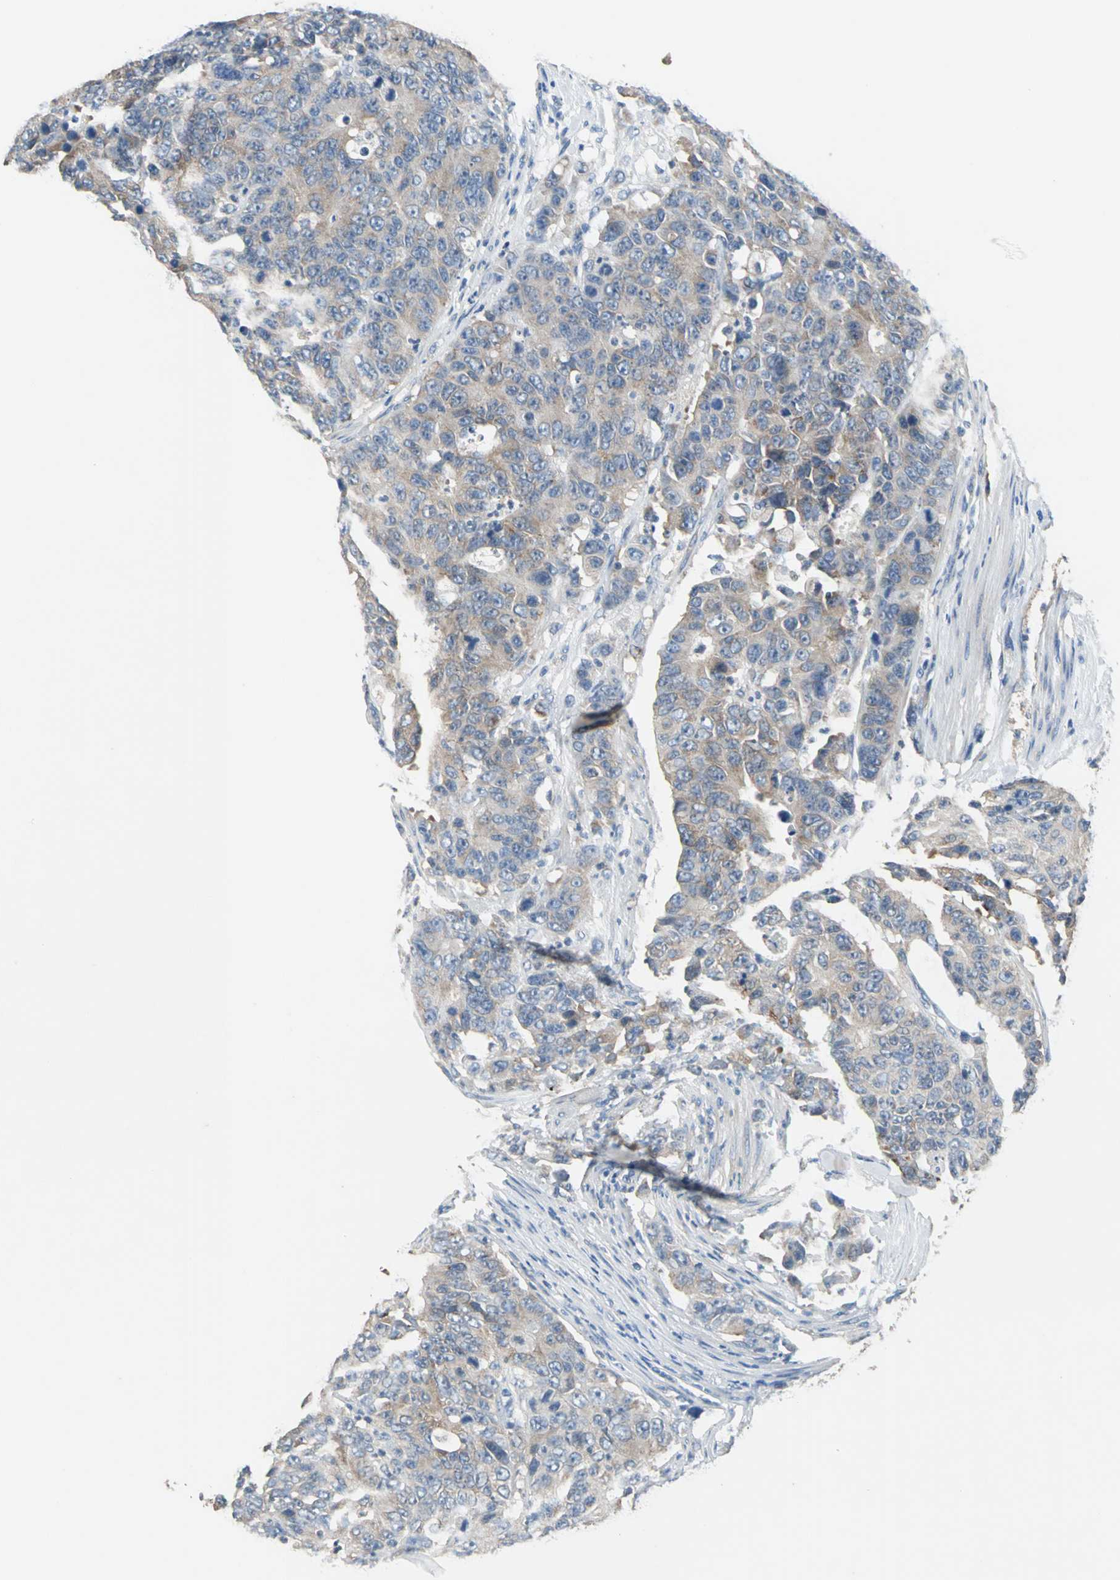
{"staining": {"intensity": "weak", "quantity": "25%-75%", "location": "cytoplasmic/membranous"}, "tissue": "colorectal cancer", "cell_type": "Tumor cells", "image_type": "cancer", "snomed": [{"axis": "morphology", "description": "Adenocarcinoma, NOS"}, {"axis": "topography", "description": "Colon"}], "caption": "Approximately 25%-75% of tumor cells in human adenocarcinoma (colorectal) exhibit weak cytoplasmic/membranous protein positivity as visualized by brown immunohistochemical staining.", "gene": "PRKCA", "patient": {"sex": "female", "age": 86}}